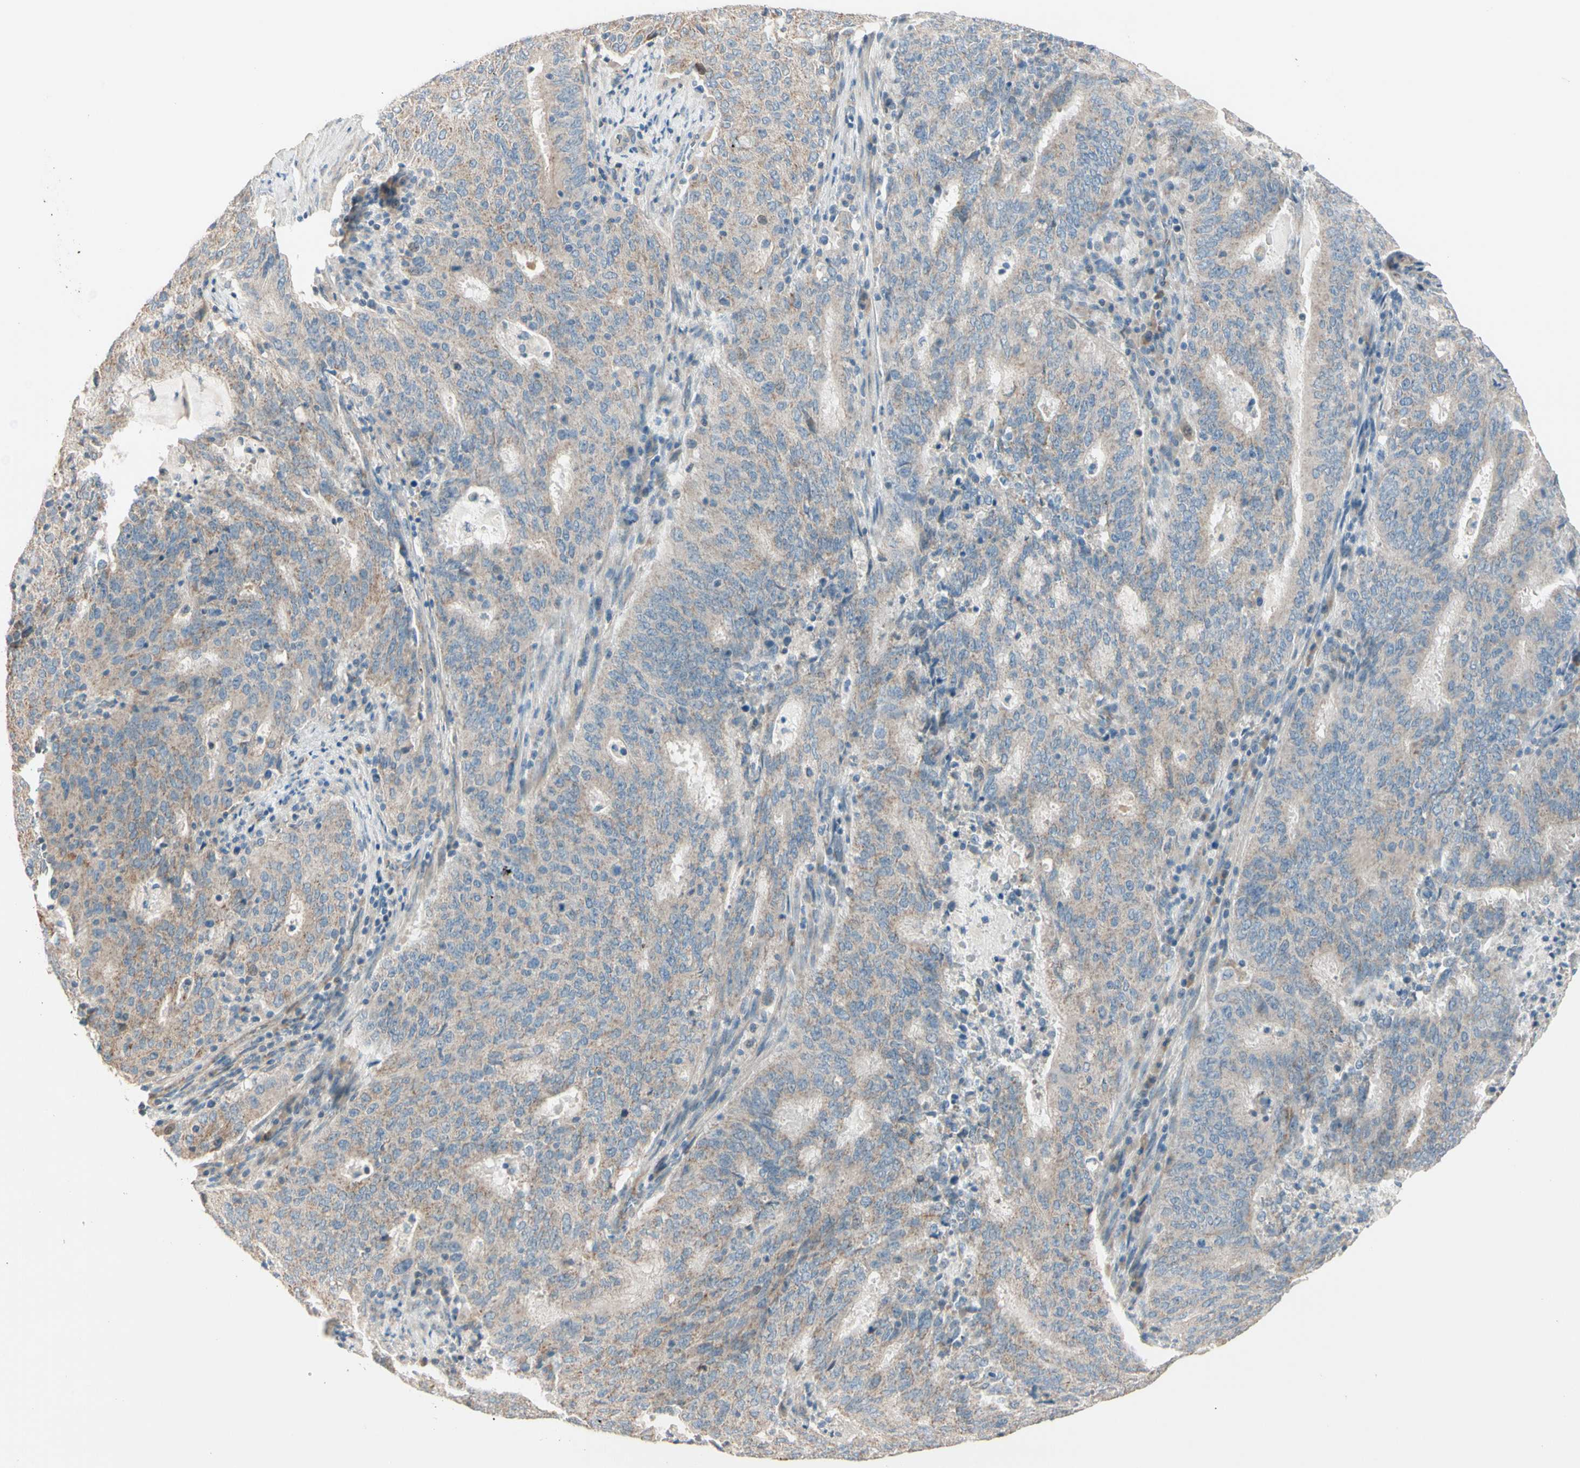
{"staining": {"intensity": "weak", "quantity": ">75%", "location": "cytoplasmic/membranous"}, "tissue": "cervical cancer", "cell_type": "Tumor cells", "image_type": "cancer", "snomed": [{"axis": "morphology", "description": "Adenocarcinoma, NOS"}, {"axis": "topography", "description": "Cervix"}], "caption": "A brown stain highlights weak cytoplasmic/membranous expression of a protein in adenocarcinoma (cervical) tumor cells.", "gene": "EPHA3", "patient": {"sex": "female", "age": 44}}